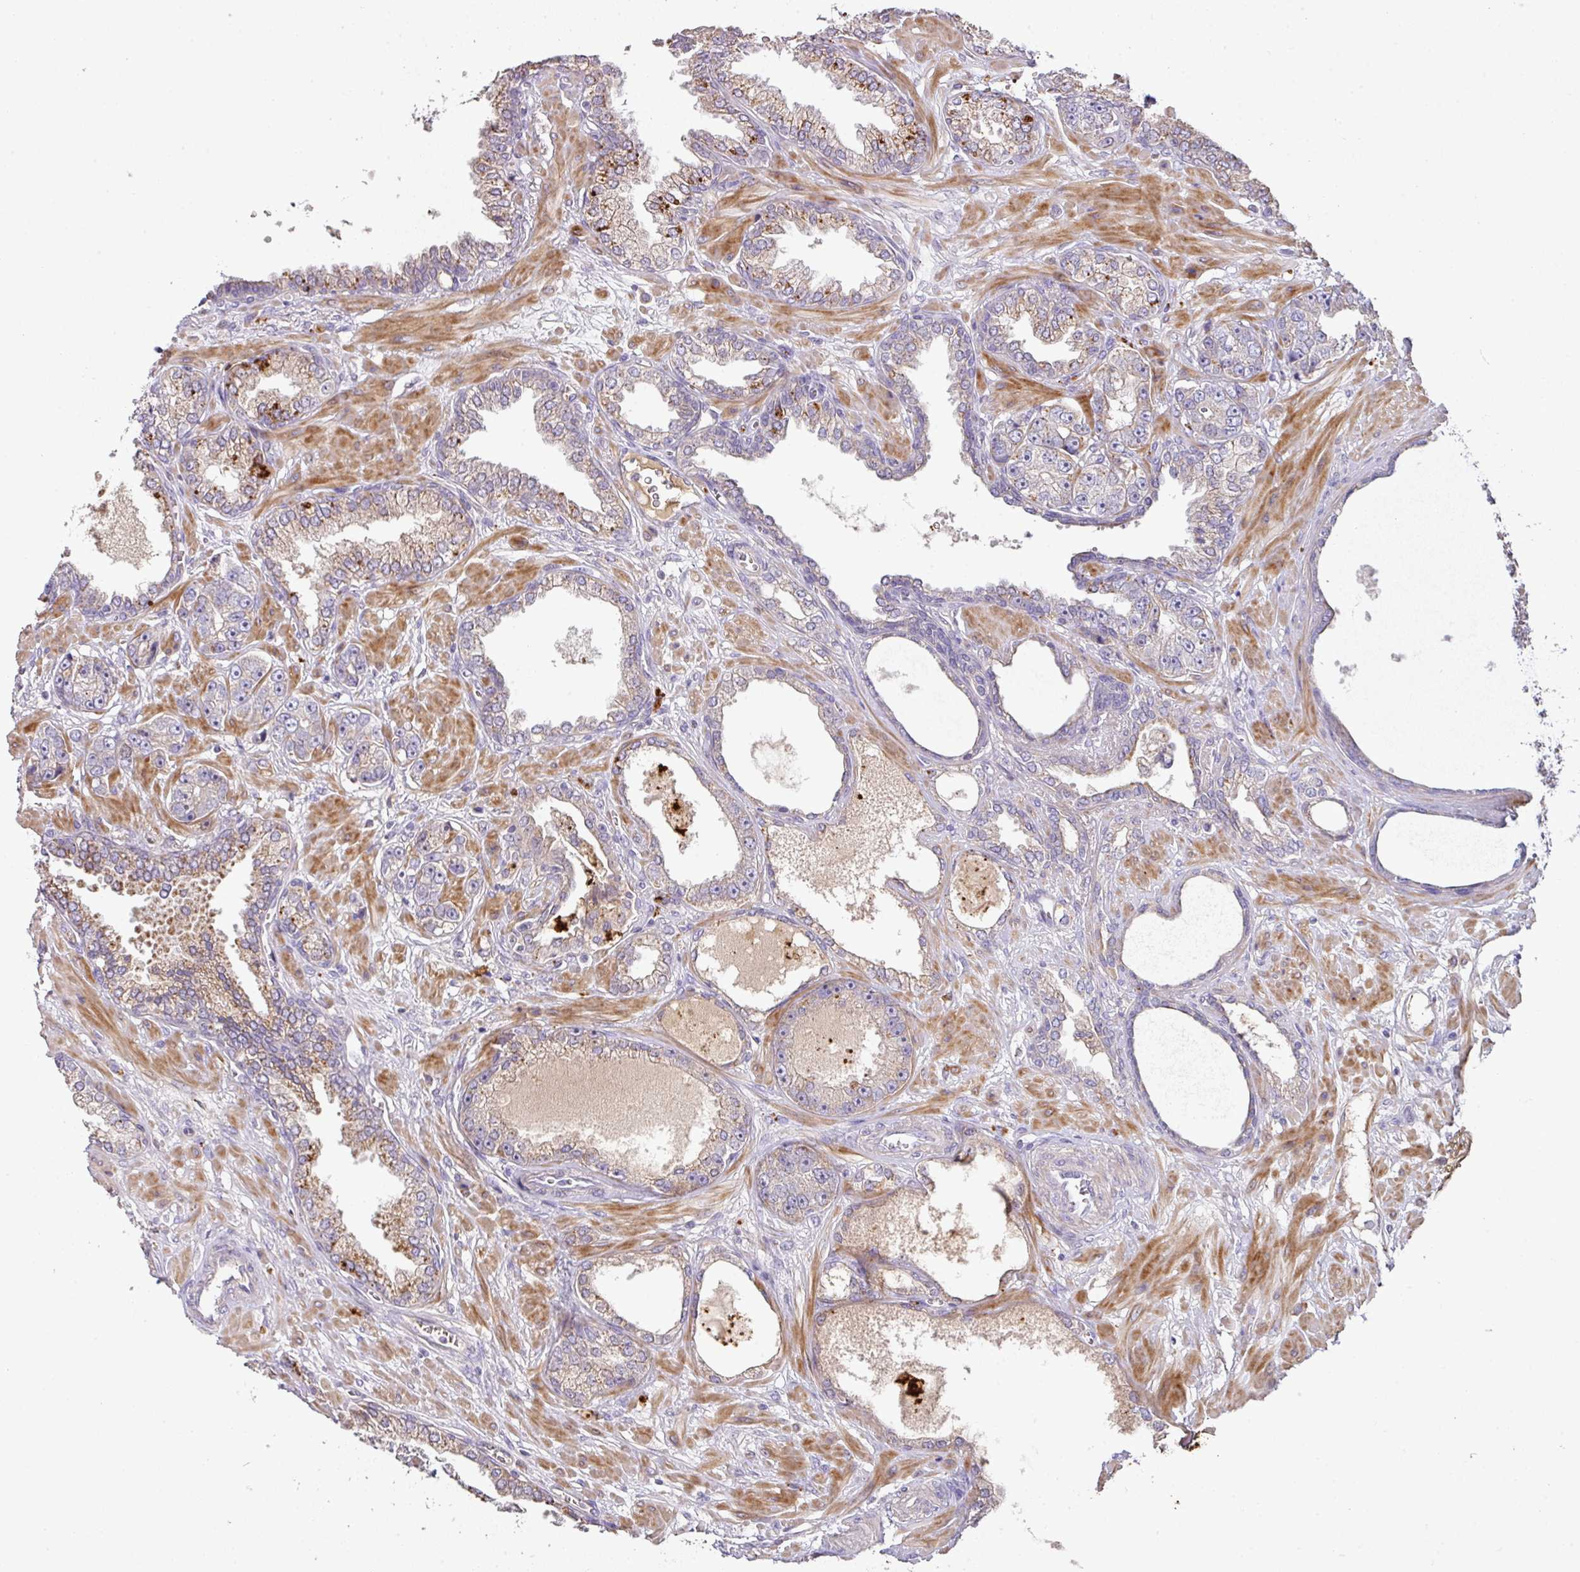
{"staining": {"intensity": "negative", "quantity": "none", "location": "none"}, "tissue": "prostate cancer", "cell_type": "Tumor cells", "image_type": "cancer", "snomed": [{"axis": "morphology", "description": "Adenocarcinoma, High grade"}, {"axis": "topography", "description": "Prostate"}], "caption": "Immunohistochemical staining of prostate cancer (high-grade adenocarcinoma) reveals no significant expression in tumor cells.", "gene": "ZNF266", "patient": {"sex": "male", "age": 71}}